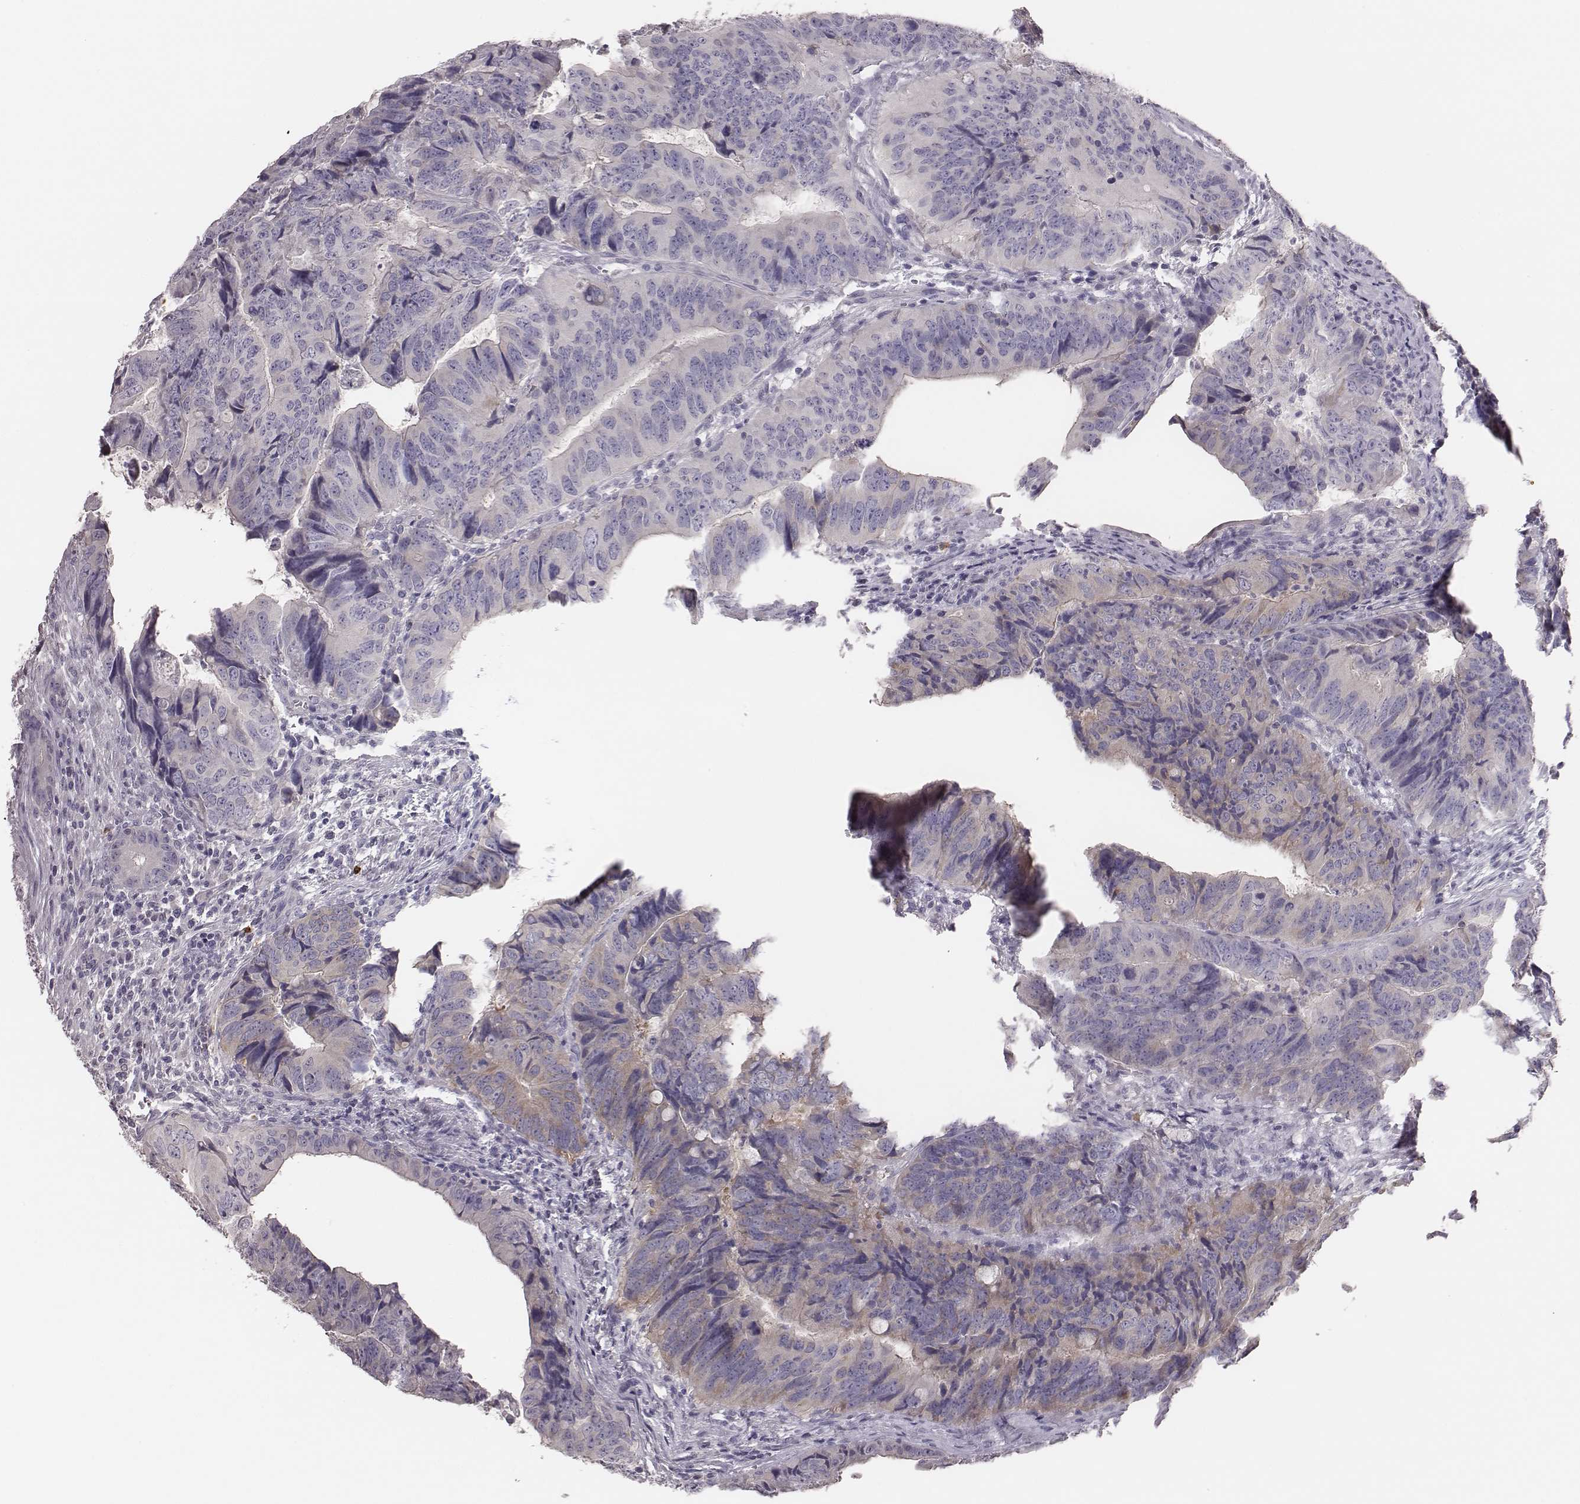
{"staining": {"intensity": "negative", "quantity": "none", "location": "none"}, "tissue": "colorectal cancer", "cell_type": "Tumor cells", "image_type": "cancer", "snomed": [{"axis": "morphology", "description": "Adenocarcinoma, NOS"}, {"axis": "topography", "description": "Colon"}], "caption": "A high-resolution micrograph shows IHC staining of colorectal cancer (adenocarcinoma), which displays no significant positivity in tumor cells. The staining is performed using DAB brown chromogen with nuclei counter-stained in using hematoxylin.", "gene": "P2RY10", "patient": {"sex": "male", "age": 79}}